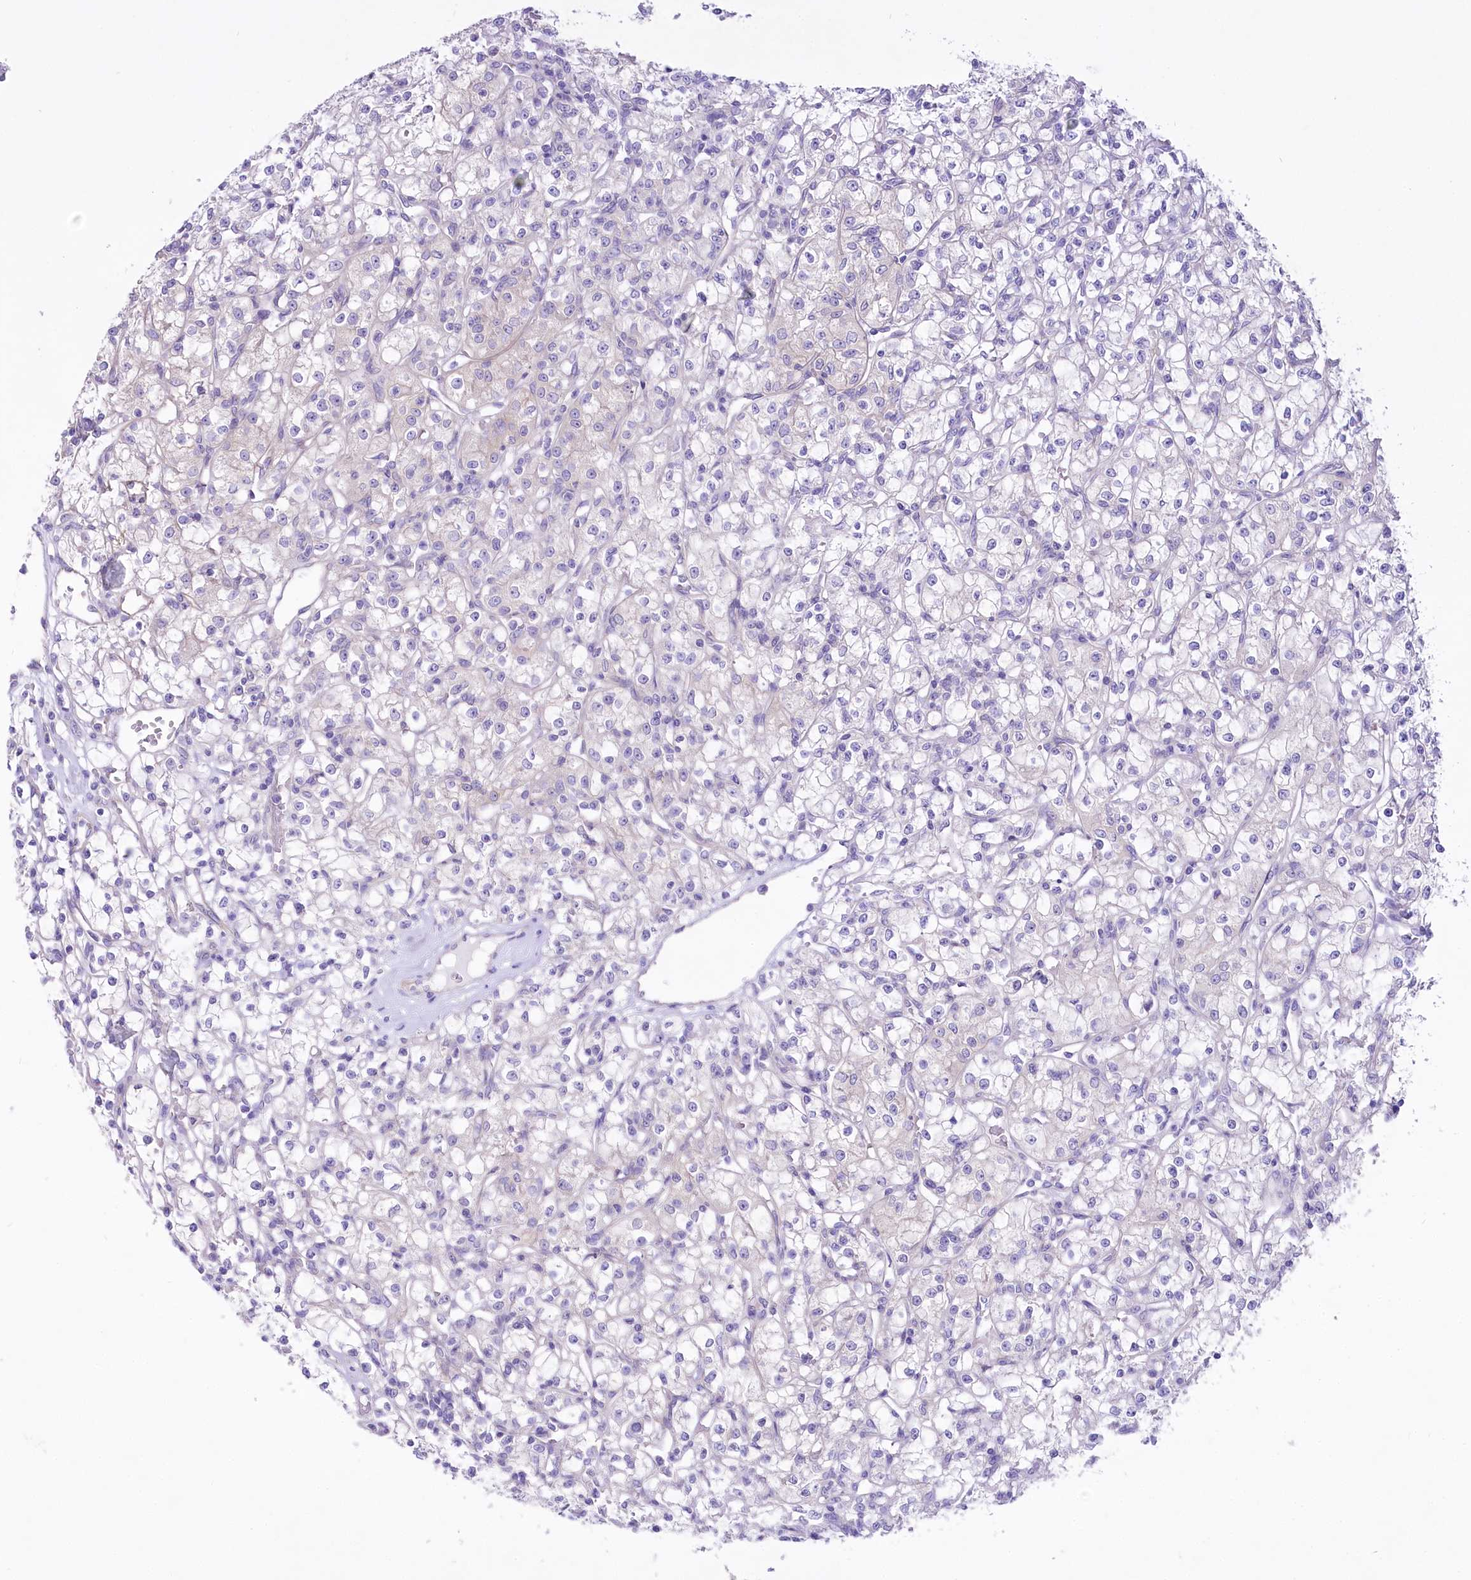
{"staining": {"intensity": "negative", "quantity": "none", "location": "none"}, "tissue": "renal cancer", "cell_type": "Tumor cells", "image_type": "cancer", "snomed": [{"axis": "morphology", "description": "Adenocarcinoma, NOS"}, {"axis": "topography", "description": "Kidney"}], "caption": "This photomicrograph is of renal cancer (adenocarcinoma) stained with immunohistochemistry to label a protein in brown with the nuclei are counter-stained blue. There is no positivity in tumor cells.", "gene": "LRRC34", "patient": {"sex": "female", "age": 59}}